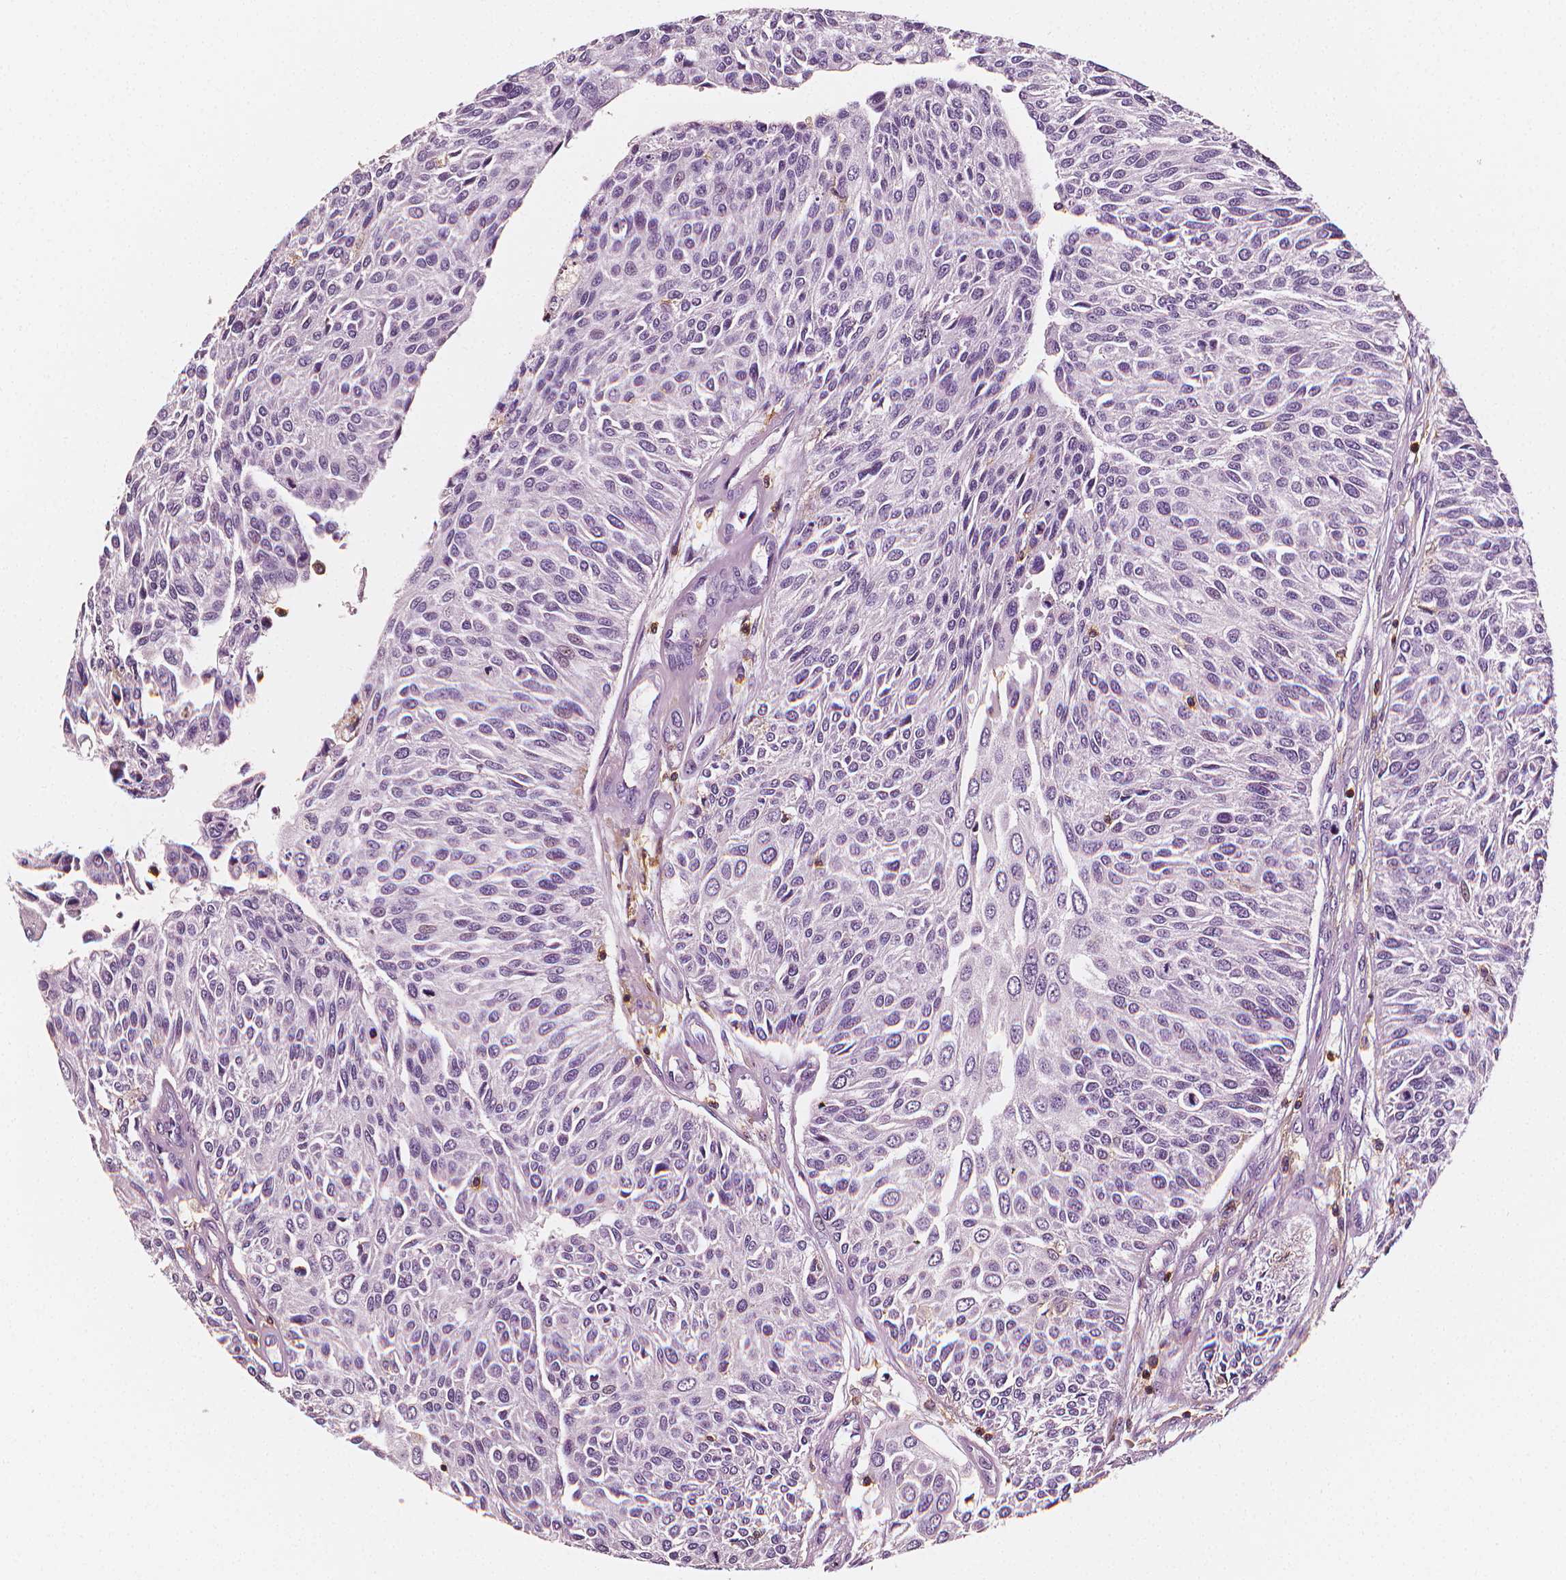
{"staining": {"intensity": "negative", "quantity": "none", "location": "none"}, "tissue": "urothelial cancer", "cell_type": "Tumor cells", "image_type": "cancer", "snomed": [{"axis": "morphology", "description": "Urothelial carcinoma, NOS"}, {"axis": "topography", "description": "Urinary bladder"}], "caption": "Urothelial cancer was stained to show a protein in brown. There is no significant expression in tumor cells.", "gene": "PTPRC", "patient": {"sex": "male", "age": 55}}